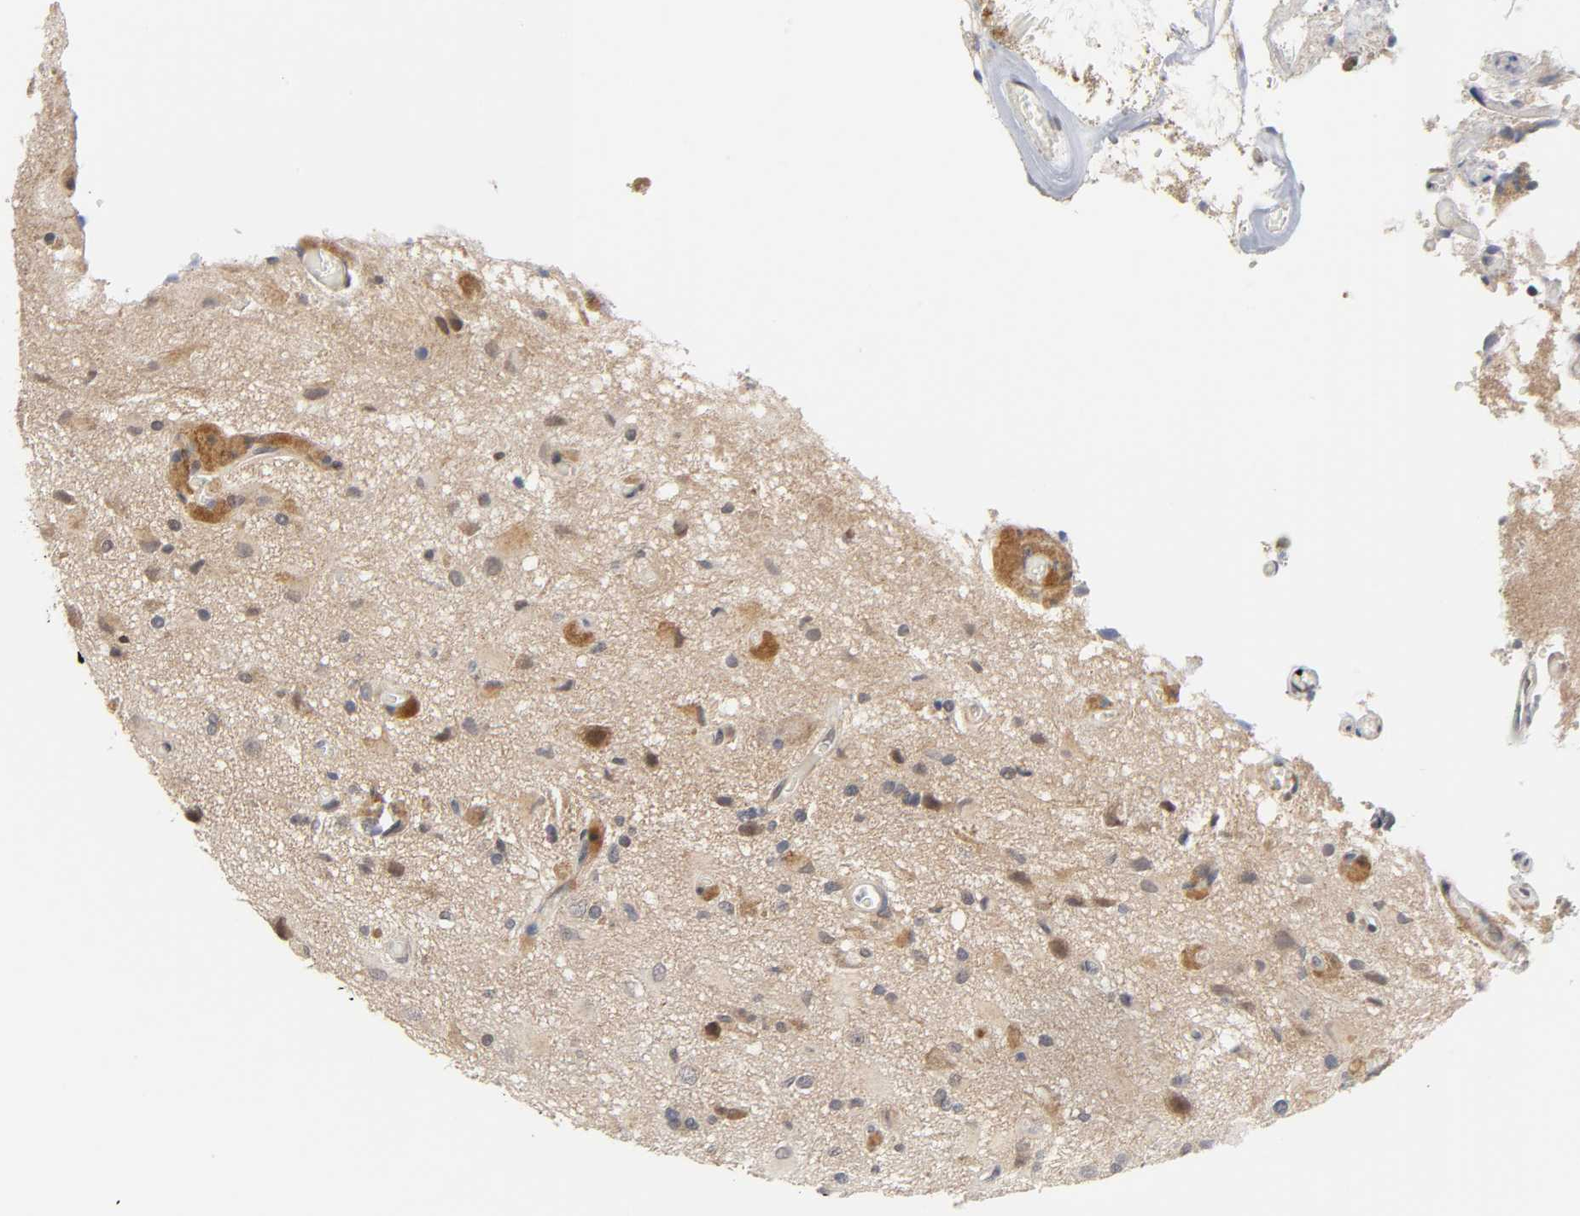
{"staining": {"intensity": "moderate", "quantity": ">75%", "location": "cytoplasmic/membranous"}, "tissue": "glioma", "cell_type": "Tumor cells", "image_type": "cancer", "snomed": [{"axis": "morphology", "description": "Glioma, malignant, High grade"}, {"axis": "topography", "description": "Brain"}], "caption": "Brown immunohistochemical staining in glioma reveals moderate cytoplasmic/membranous staining in approximately >75% of tumor cells.", "gene": "GSTZ1", "patient": {"sex": "male", "age": 47}}